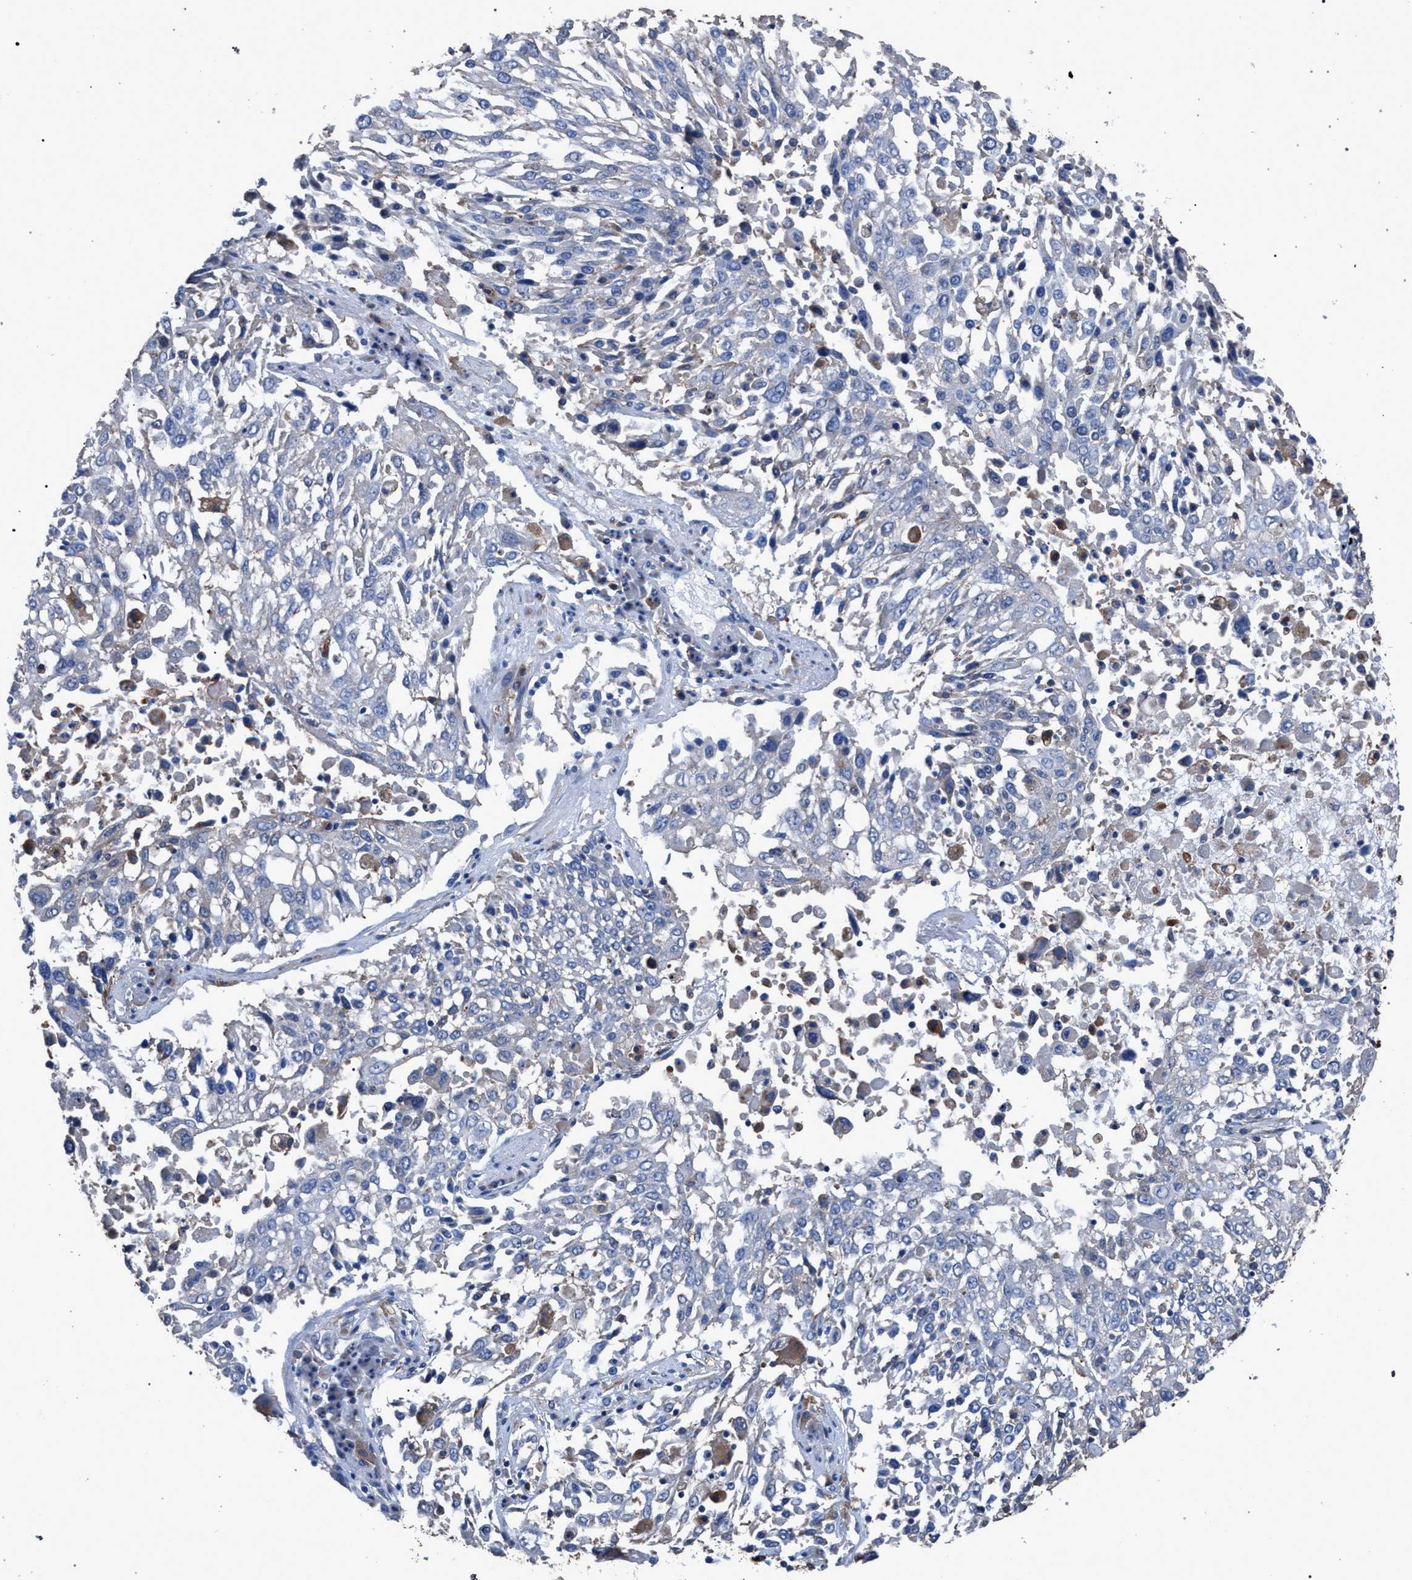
{"staining": {"intensity": "negative", "quantity": "none", "location": "none"}, "tissue": "lung cancer", "cell_type": "Tumor cells", "image_type": "cancer", "snomed": [{"axis": "morphology", "description": "Squamous cell carcinoma, NOS"}, {"axis": "topography", "description": "Lung"}], "caption": "Tumor cells show no significant protein staining in squamous cell carcinoma (lung).", "gene": "ATP6V0A1", "patient": {"sex": "male", "age": 65}}